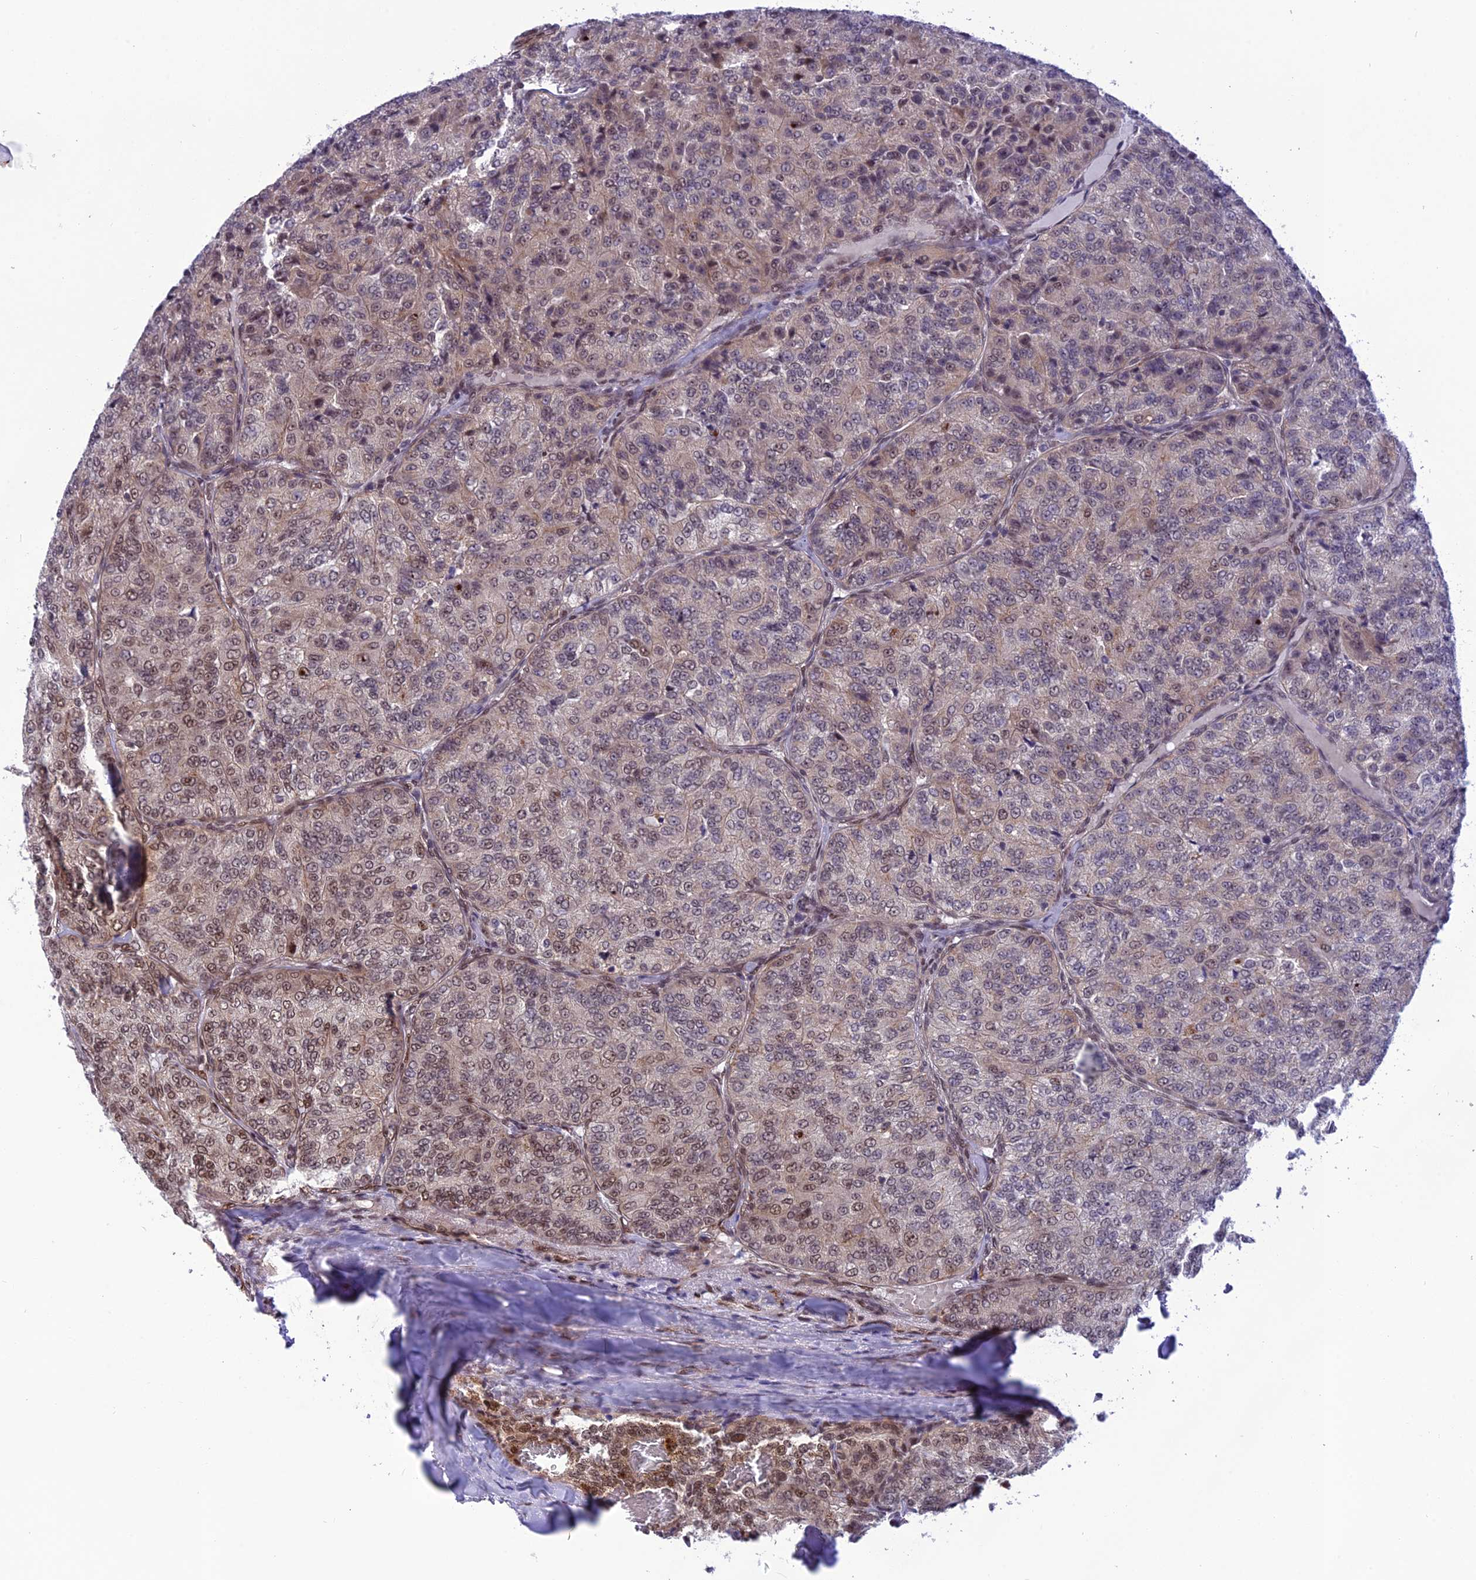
{"staining": {"intensity": "moderate", "quantity": "25%-75%", "location": "cytoplasmic/membranous,nuclear"}, "tissue": "renal cancer", "cell_type": "Tumor cells", "image_type": "cancer", "snomed": [{"axis": "morphology", "description": "Adenocarcinoma, NOS"}, {"axis": "topography", "description": "Kidney"}], "caption": "Protein analysis of adenocarcinoma (renal) tissue shows moderate cytoplasmic/membranous and nuclear staining in about 25%-75% of tumor cells. (DAB IHC with brightfield microscopy, high magnification).", "gene": "RTRAF", "patient": {"sex": "female", "age": 63}}